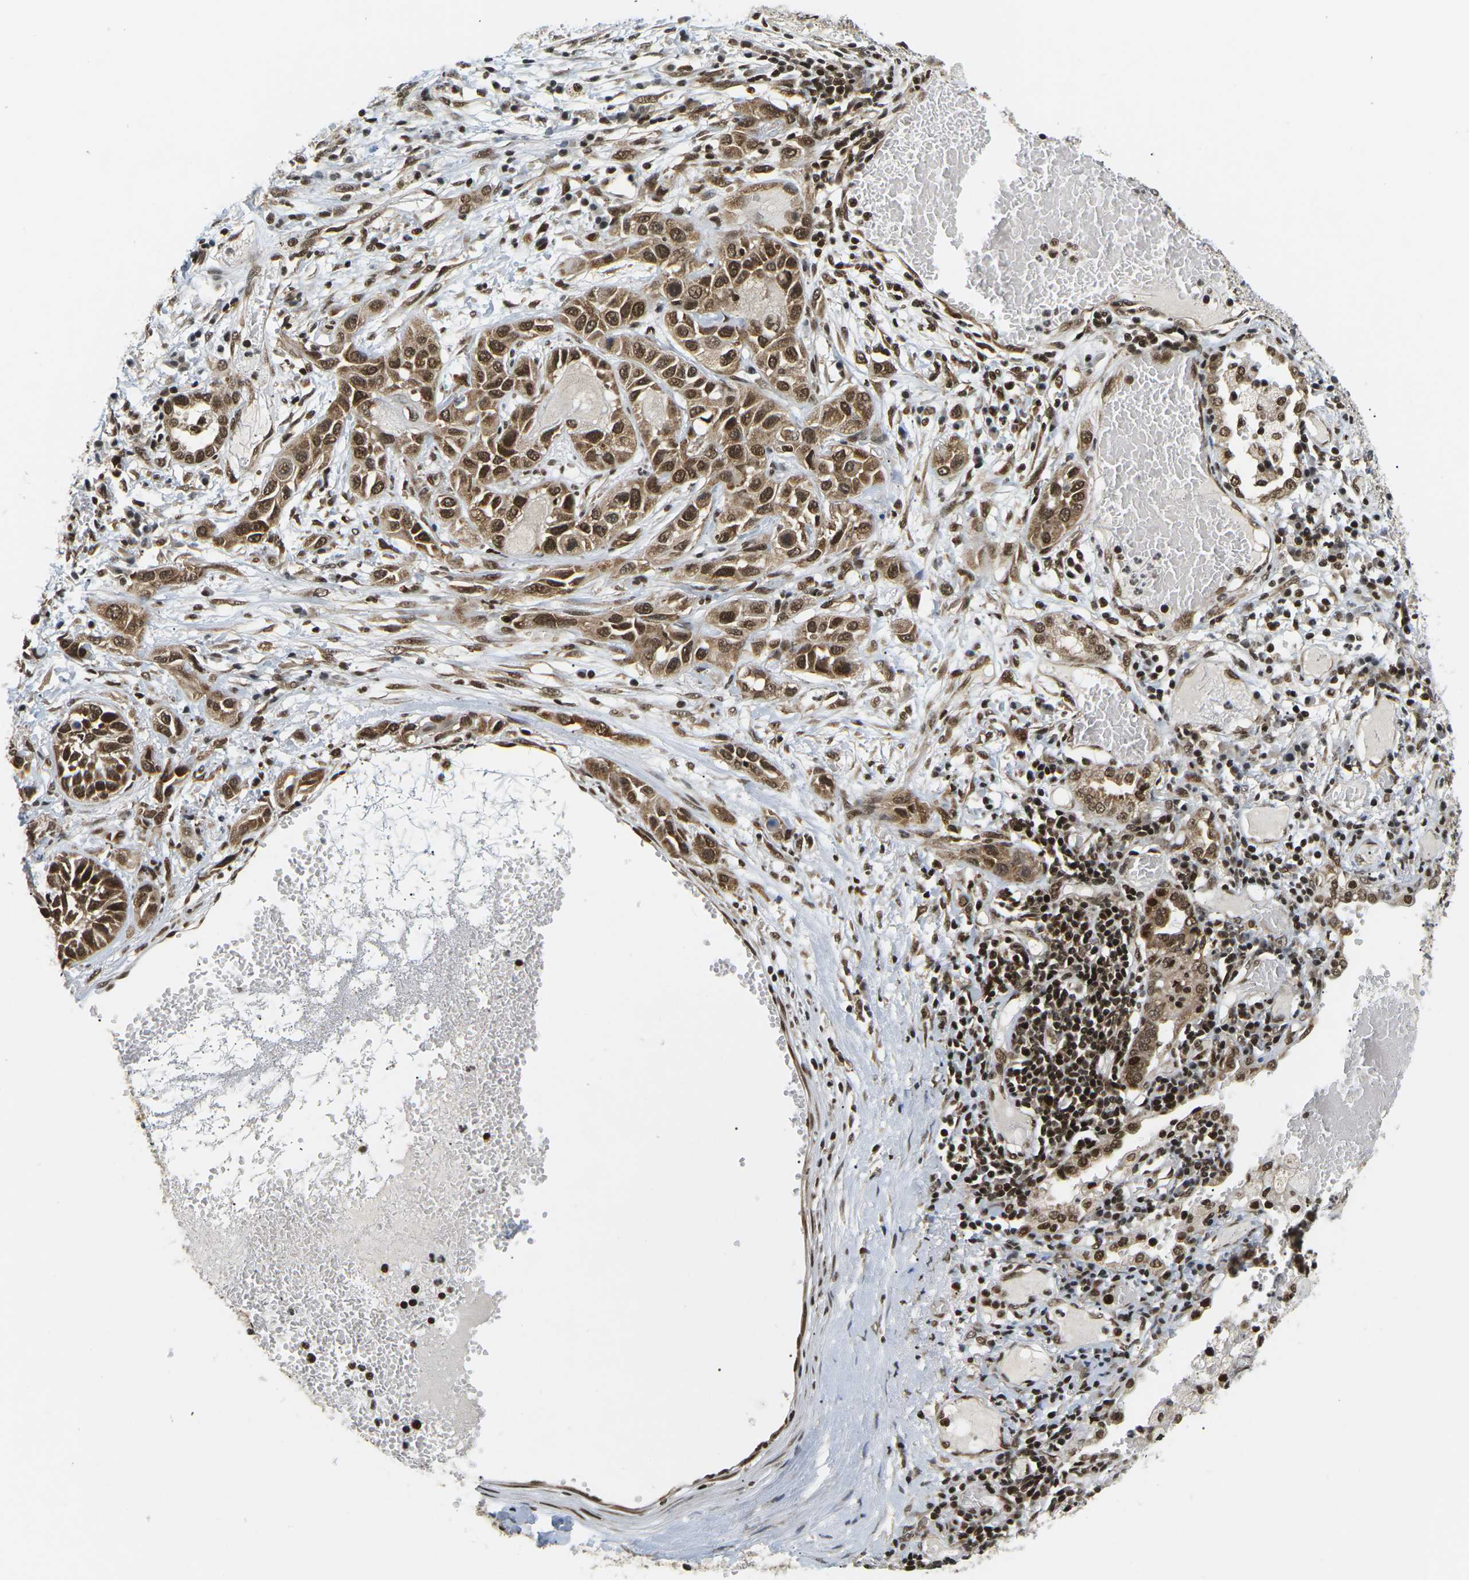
{"staining": {"intensity": "strong", "quantity": ">75%", "location": "nuclear"}, "tissue": "lung cancer", "cell_type": "Tumor cells", "image_type": "cancer", "snomed": [{"axis": "morphology", "description": "Squamous cell carcinoma, NOS"}, {"axis": "topography", "description": "Lung"}], "caption": "IHC of lung cancer displays high levels of strong nuclear staining in about >75% of tumor cells.", "gene": "CELF1", "patient": {"sex": "male", "age": 71}}